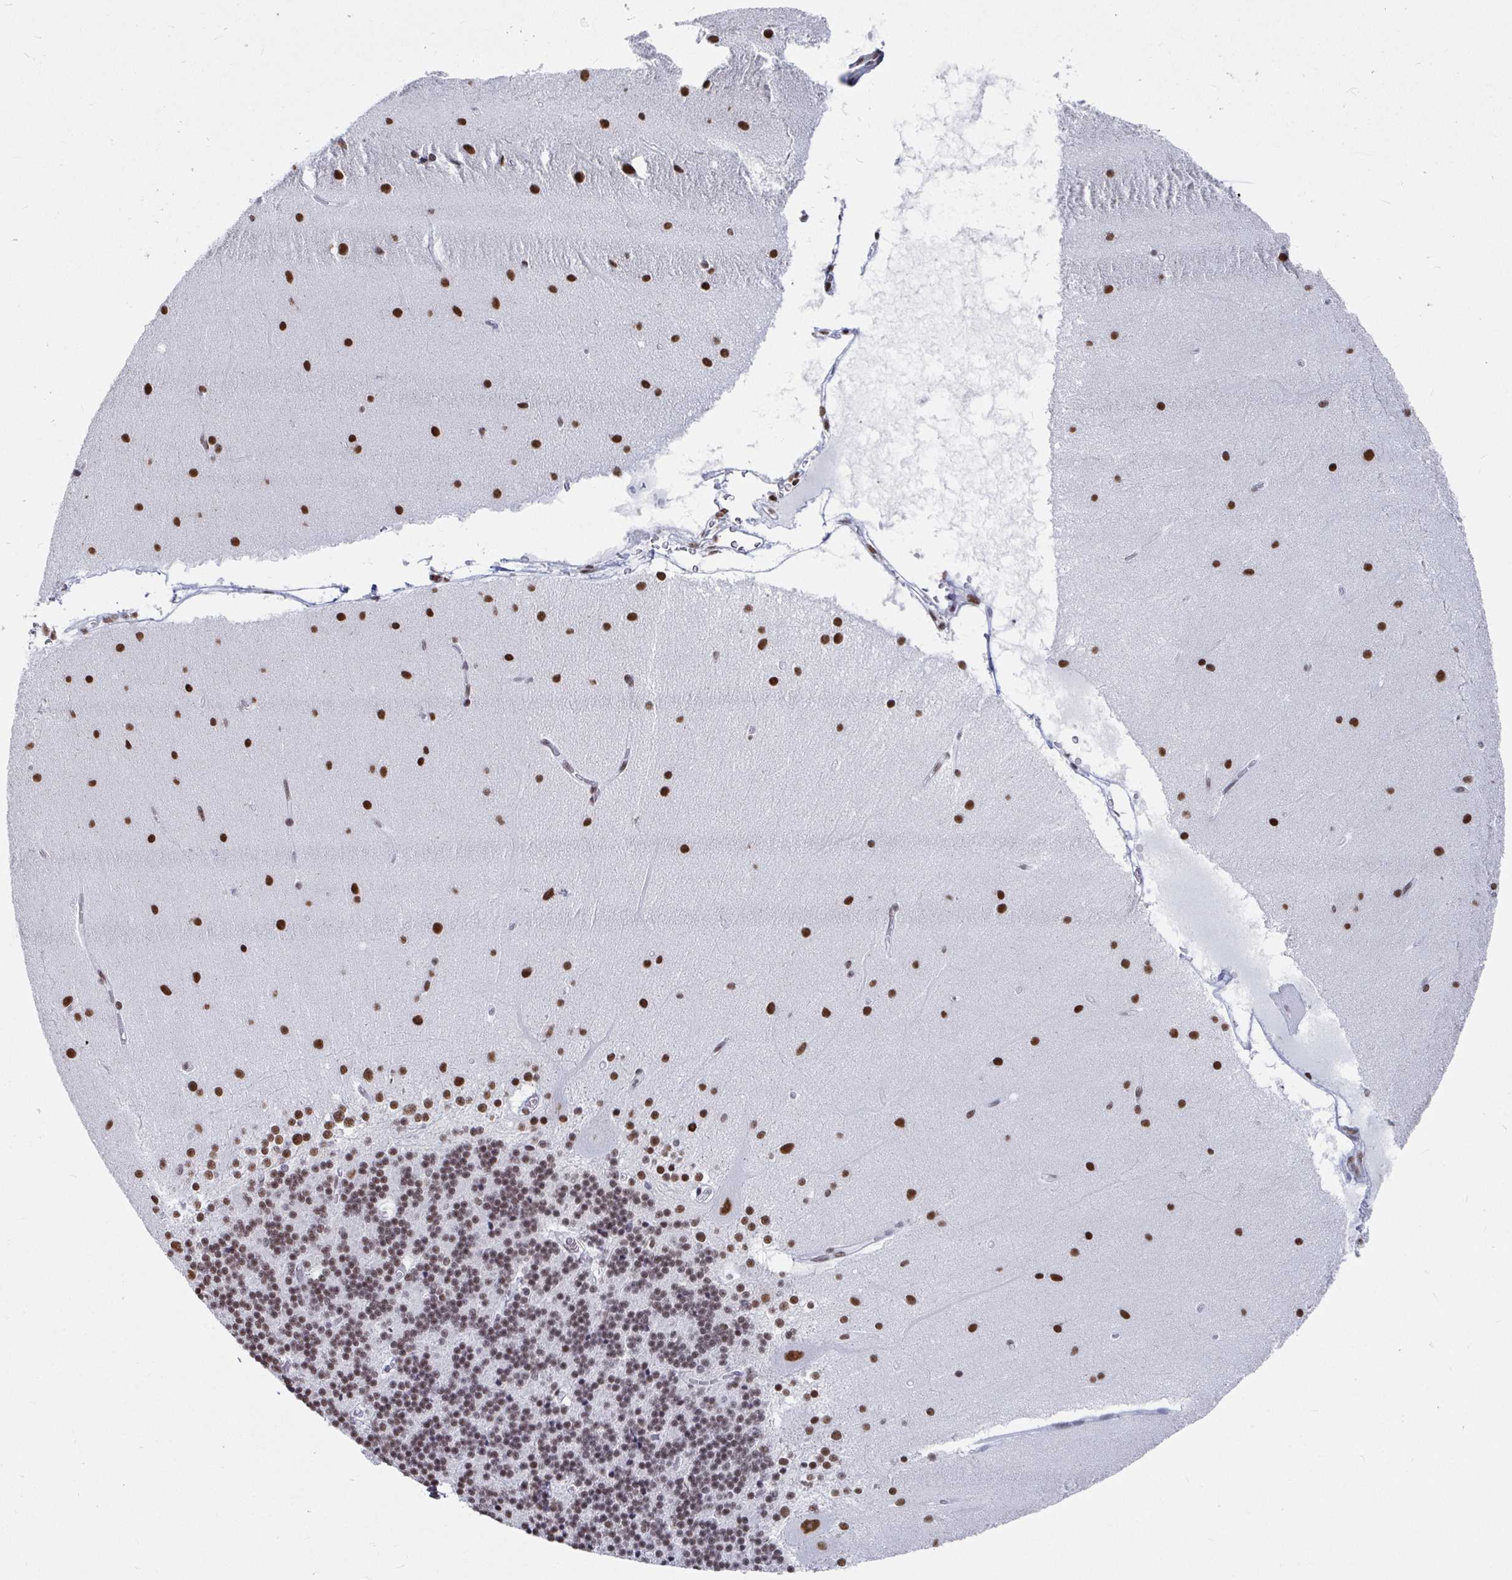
{"staining": {"intensity": "moderate", "quantity": ">75%", "location": "nuclear"}, "tissue": "cerebellum", "cell_type": "Cells in granular layer", "image_type": "normal", "snomed": [{"axis": "morphology", "description": "Normal tissue, NOS"}, {"axis": "topography", "description": "Cerebellum"}], "caption": "A high-resolution image shows immunohistochemistry (IHC) staining of benign cerebellum, which demonstrates moderate nuclear staining in approximately >75% of cells in granular layer.", "gene": "SIRT7", "patient": {"sex": "female", "age": 54}}